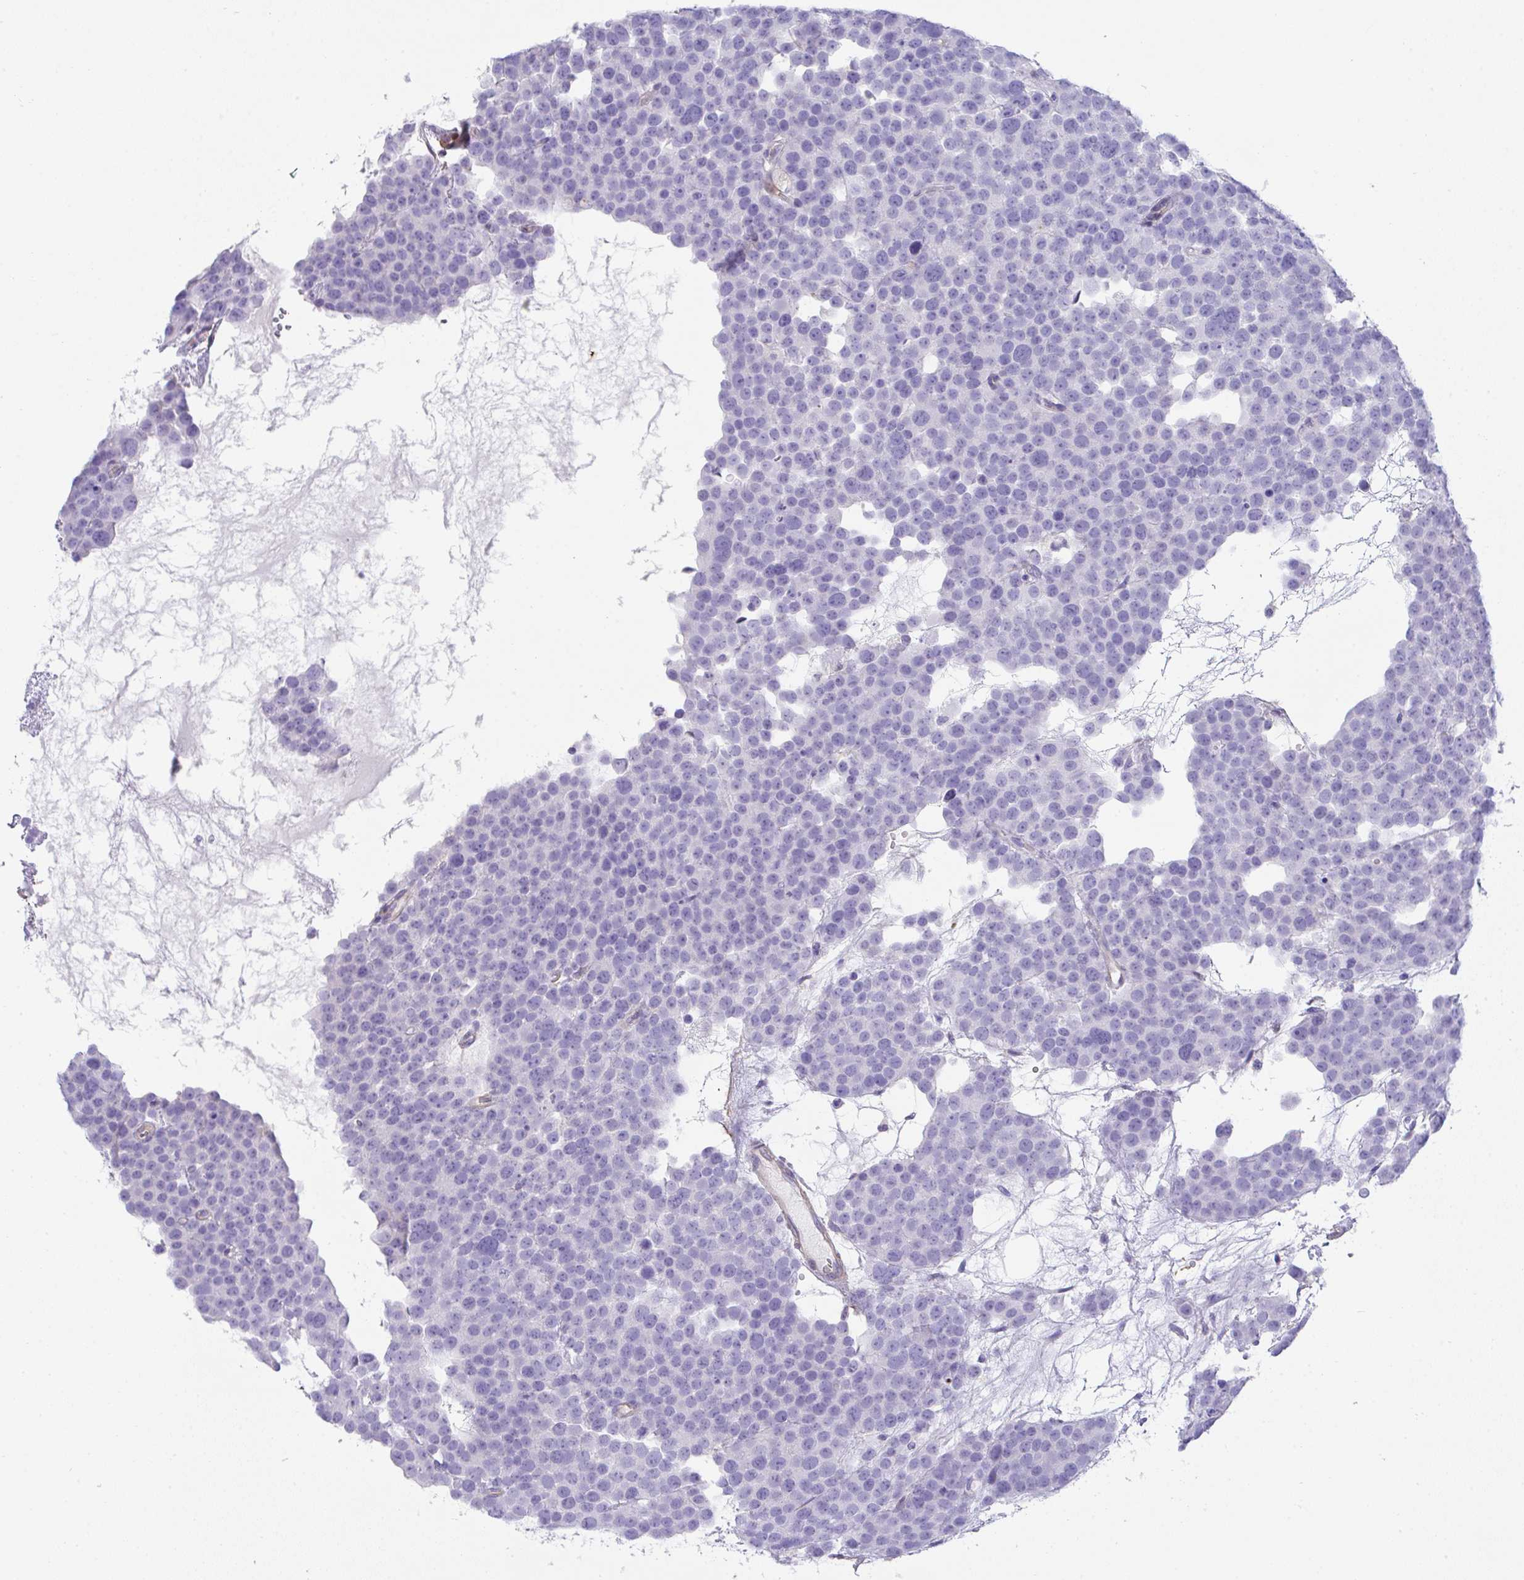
{"staining": {"intensity": "negative", "quantity": "none", "location": "none"}, "tissue": "testis cancer", "cell_type": "Tumor cells", "image_type": "cancer", "snomed": [{"axis": "morphology", "description": "Seminoma, NOS"}, {"axis": "topography", "description": "Testis"}], "caption": "Tumor cells are negative for brown protein staining in seminoma (testis).", "gene": "TNFAIP8", "patient": {"sex": "male", "age": 71}}